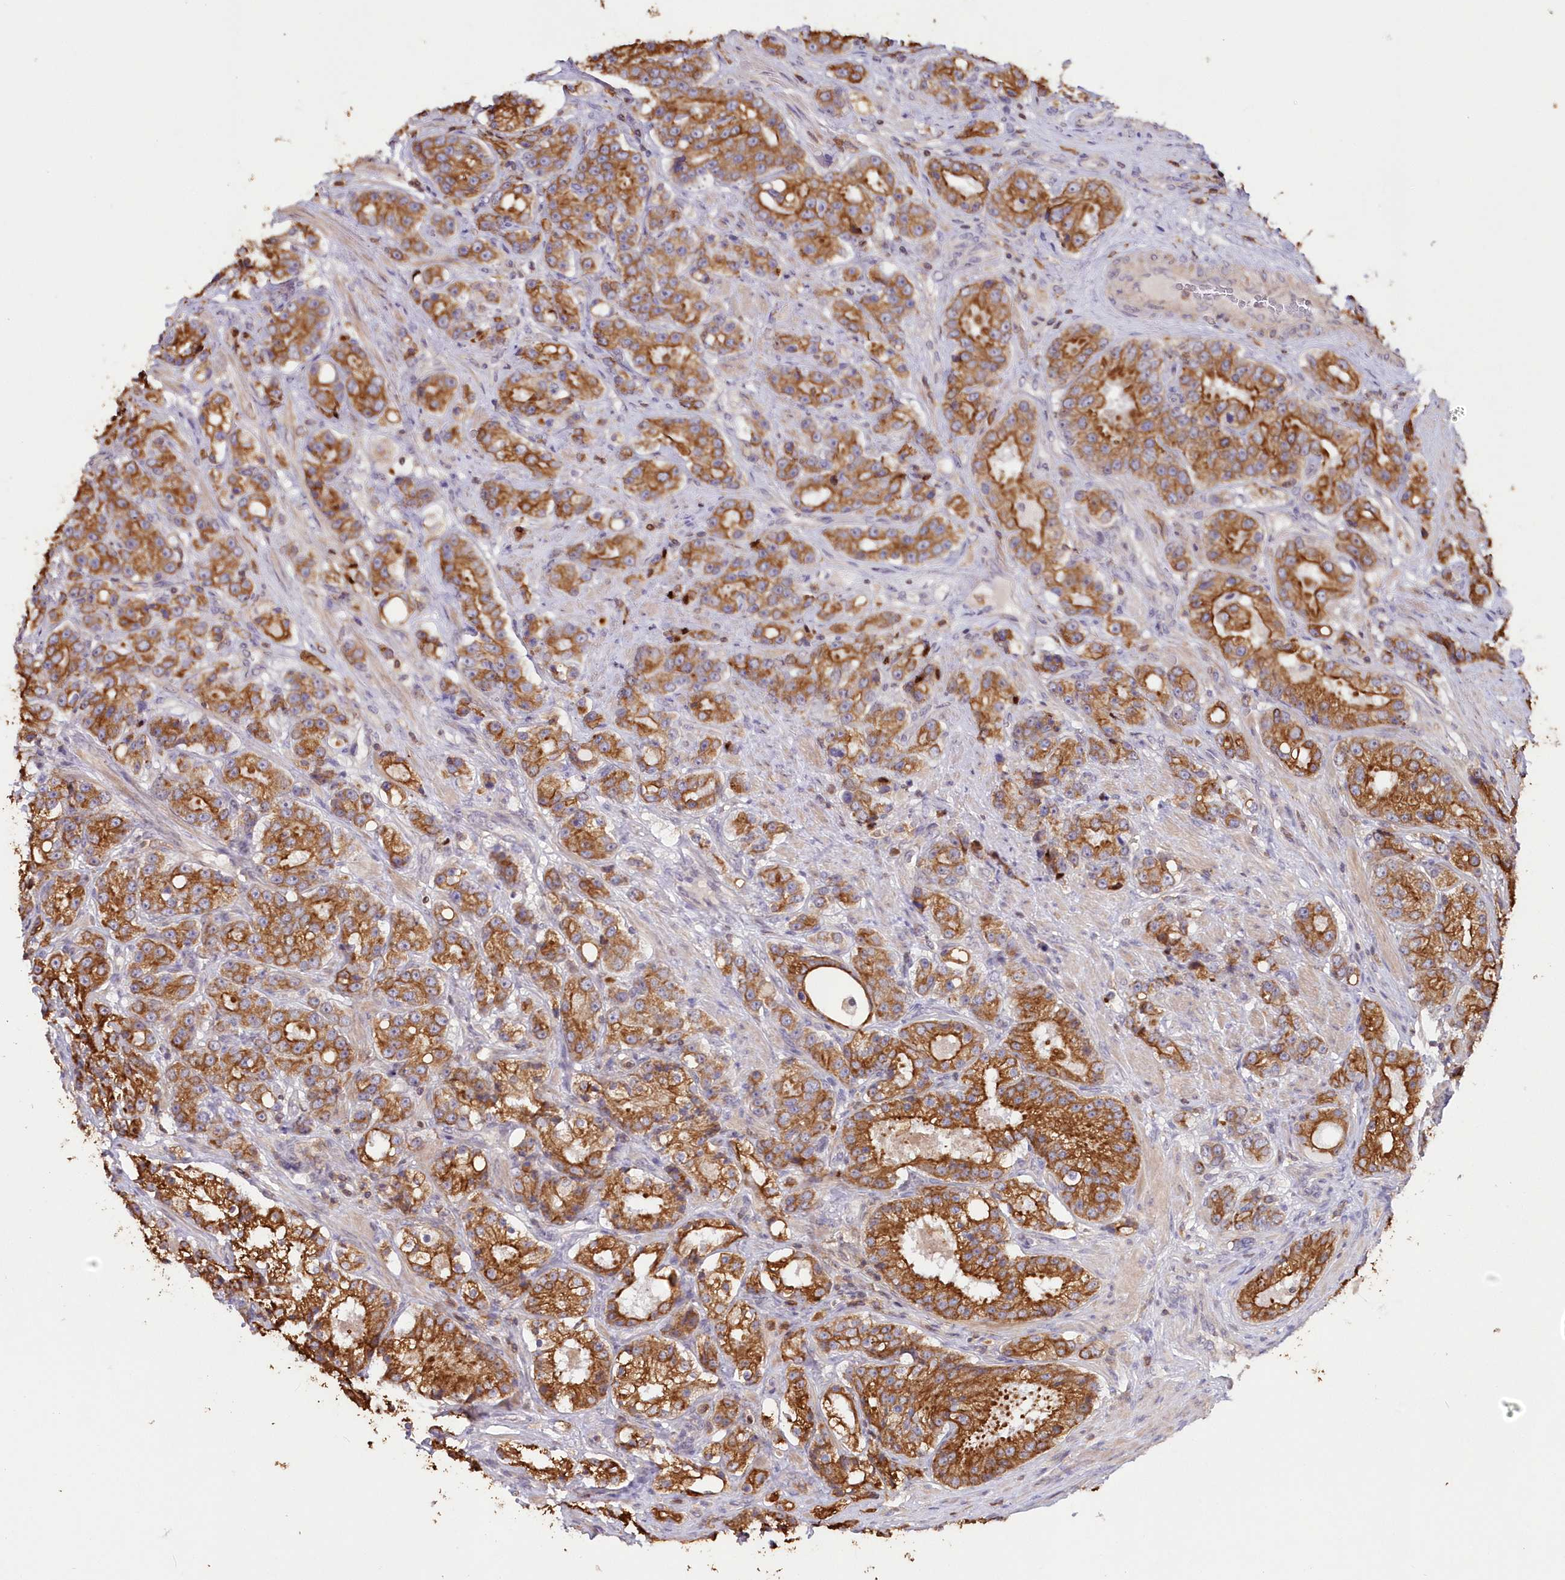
{"staining": {"intensity": "strong", "quantity": ">75%", "location": "cytoplasmic/membranous"}, "tissue": "prostate cancer", "cell_type": "Tumor cells", "image_type": "cancer", "snomed": [{"axis": "morphology", "description": "Adenocarcinoma, High grade"}, {"axis": "topography", "description": "Prostate"}], "caption": "Strong cytoplasmic/membranous positivity is present in approximately >75% of tumor cells in prostate cancer.", "gene": "SNED1", "patient": {"sex": "male", "age": 60}}